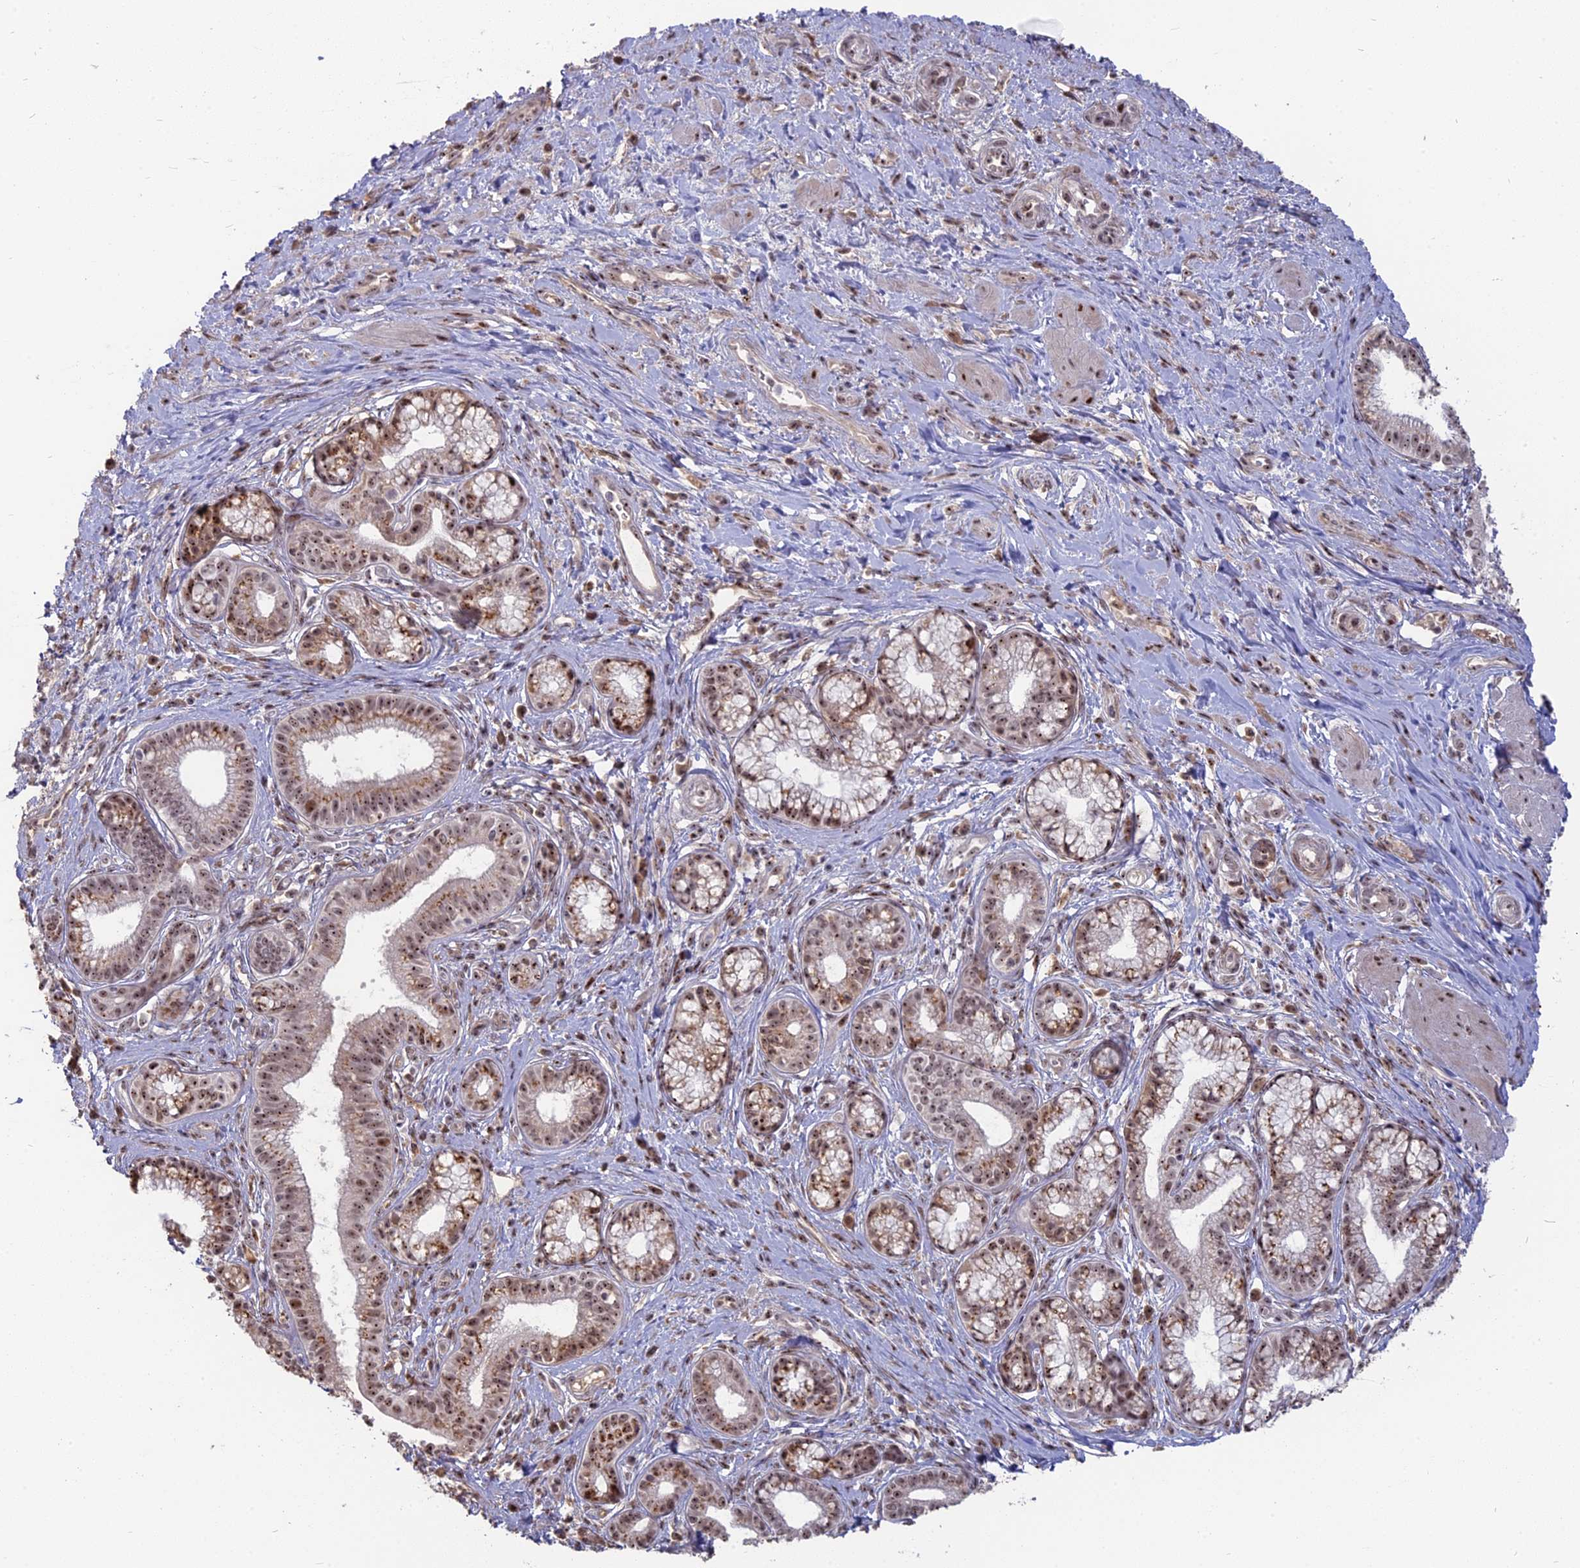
{"staining": {"intensity": "moderate", "quantity": ">75%", "location": "cytoplasmic/membranous,nuclear"}, "tissue": "pancreatic cancer", "cell_type": "Tumor cells", "image_type": "cancer", "snomed": [{"axis": "morphology", "description": "Adenocarcinoma, NOS"}, {"axis": "topography", "description": "Pancreas"}], "caption": "Brown immunohistochemical staining in human pancreatic cancer (adenocarcinoma) demonstrates moderate cytoplasmic/membranous and nuclear expression in approximately >75% of tumor cells. (Stains: DAB in brown, nuclei in blue, Microscopy: brightfield microscopy at high magnification).", "gene": "FAM131A", "patient": {"sex": "male", "age": 72}}